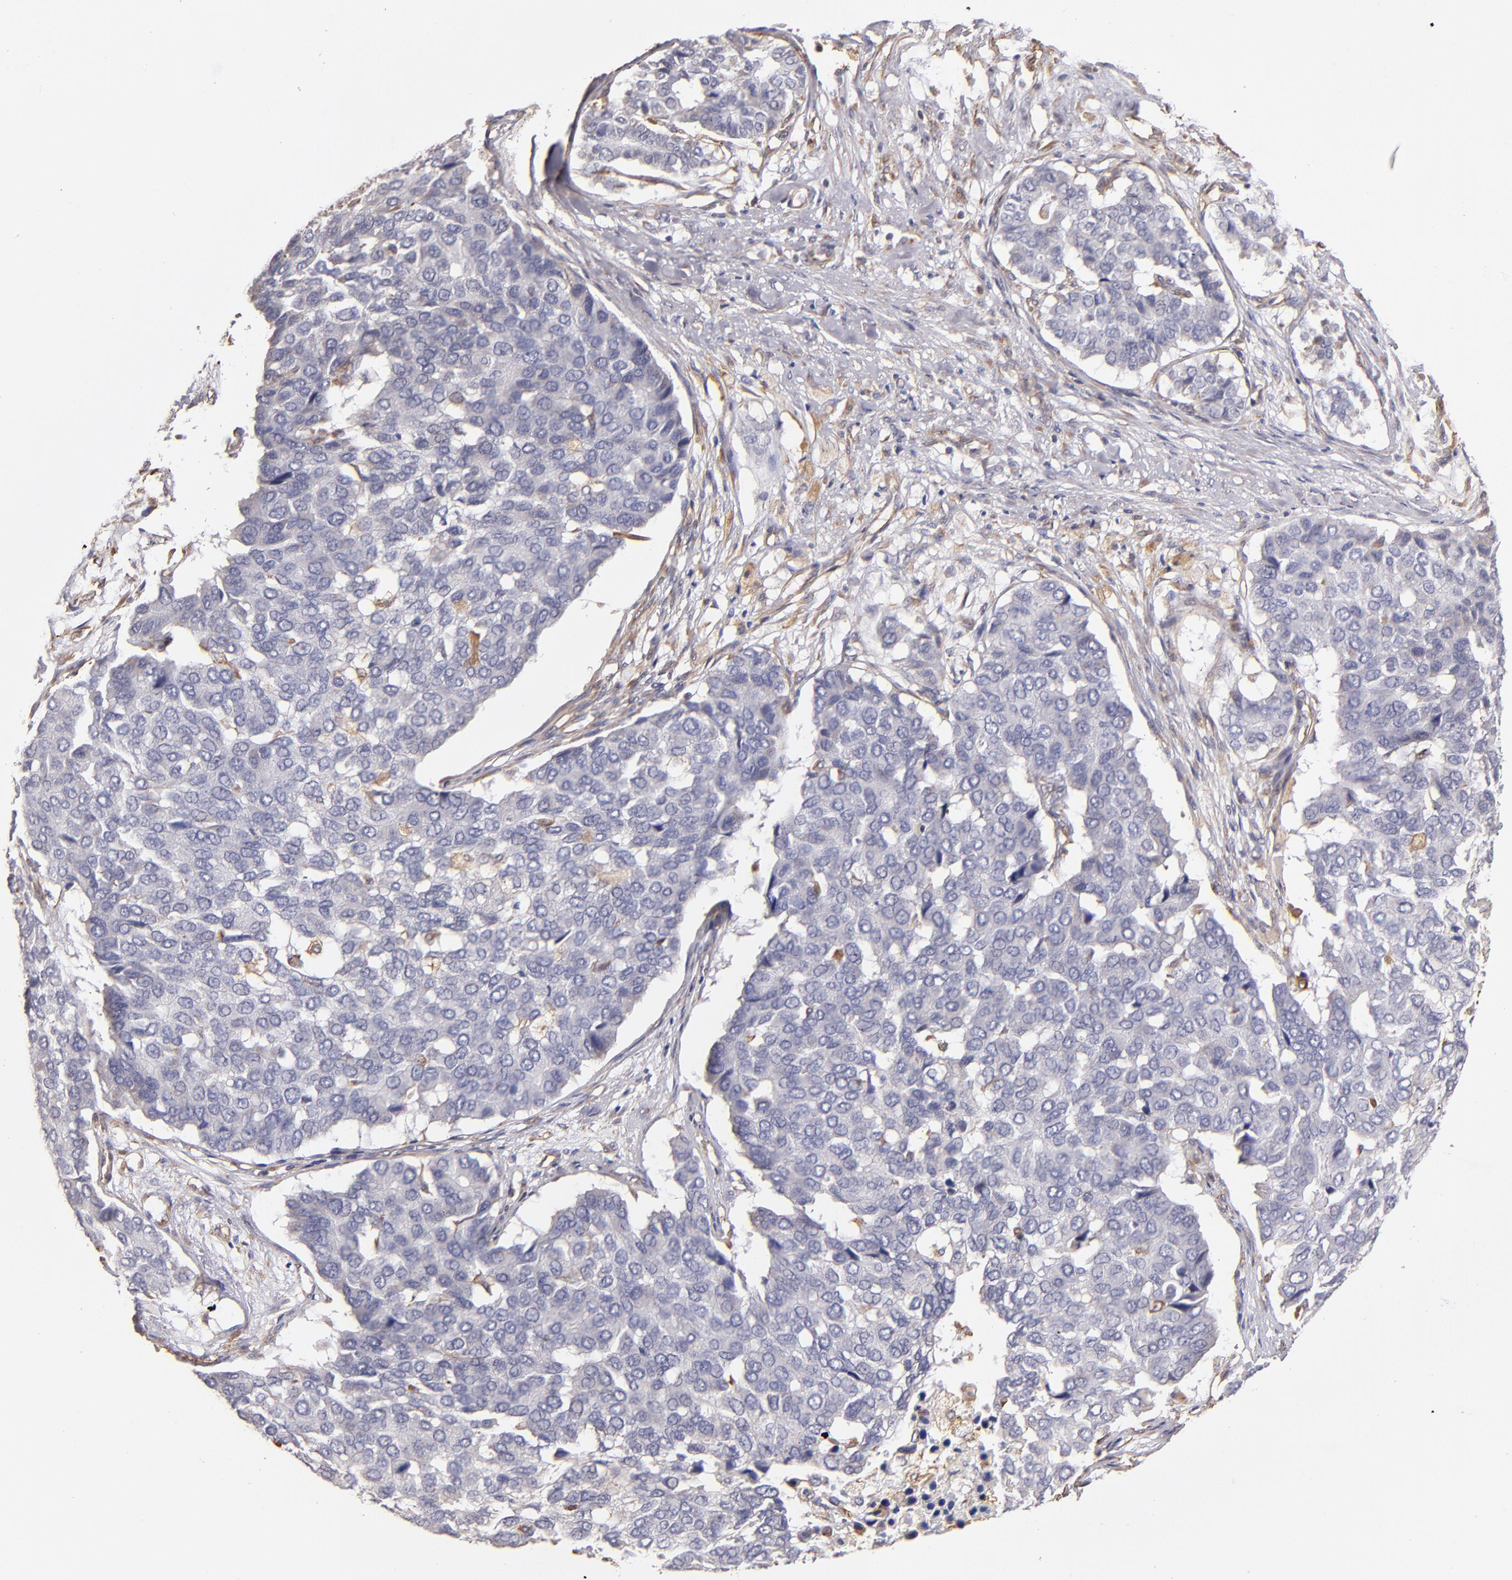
{"staining": {"intensity": "negative", "quantity": "none", "location": "none"}, "tissue": "pancreatic cancer", "cell_type": "Tumor cells", "image_type": "cancer", "snomed": [{"axis": "morphology", "description": "Adenocarcinoma, NOS"}, {"axis": "topography", "description": "Pancreas"}], "caption": "Micrograph shows no significant protein positivity in tumor cells of pancreatic adenocarcinoma. (Immunohistochemistry (ihc), brightfield microscopy, high magnification).", "gene": "ABCC1", "patient": {"sex": "male", "age": 50}}